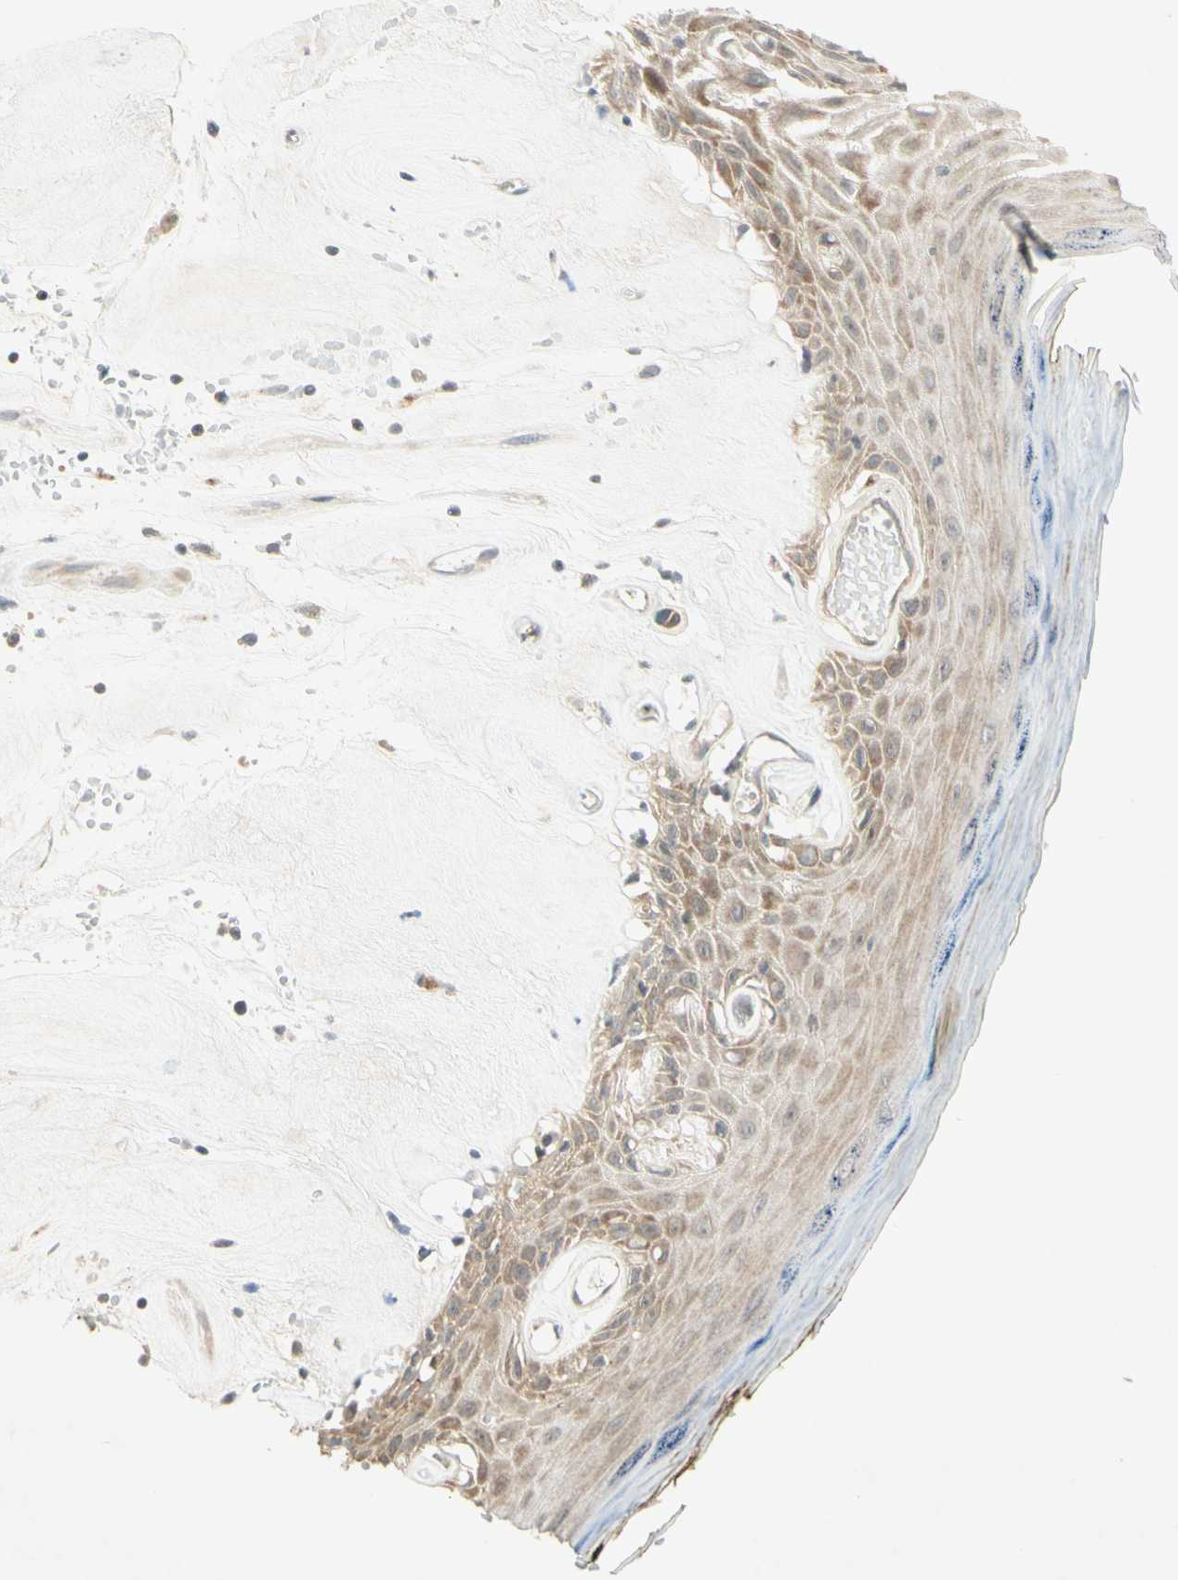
{"staining": {"intensity": "weak", "quantity": ">75%", "location": "cytoplasmic/membranous"}, "tissue": "skin", "cell_type": "Epidermal cells", "image_type": "normal", "snomed": [{"axis": "morphology", "description": "Normal tissue, NOS"}, {"axis": "morphology", "description": "Inflammation, NOS"}, {"axis": "topography", "description": "Vulva"}], "caption": "This image displays IHC staining of benign skin, with low weak cytoplasmic/membranous expression in about >75% of epidermal cells.", "gene": "ETF1", "patient": {"sex": "female", "age": 84}}